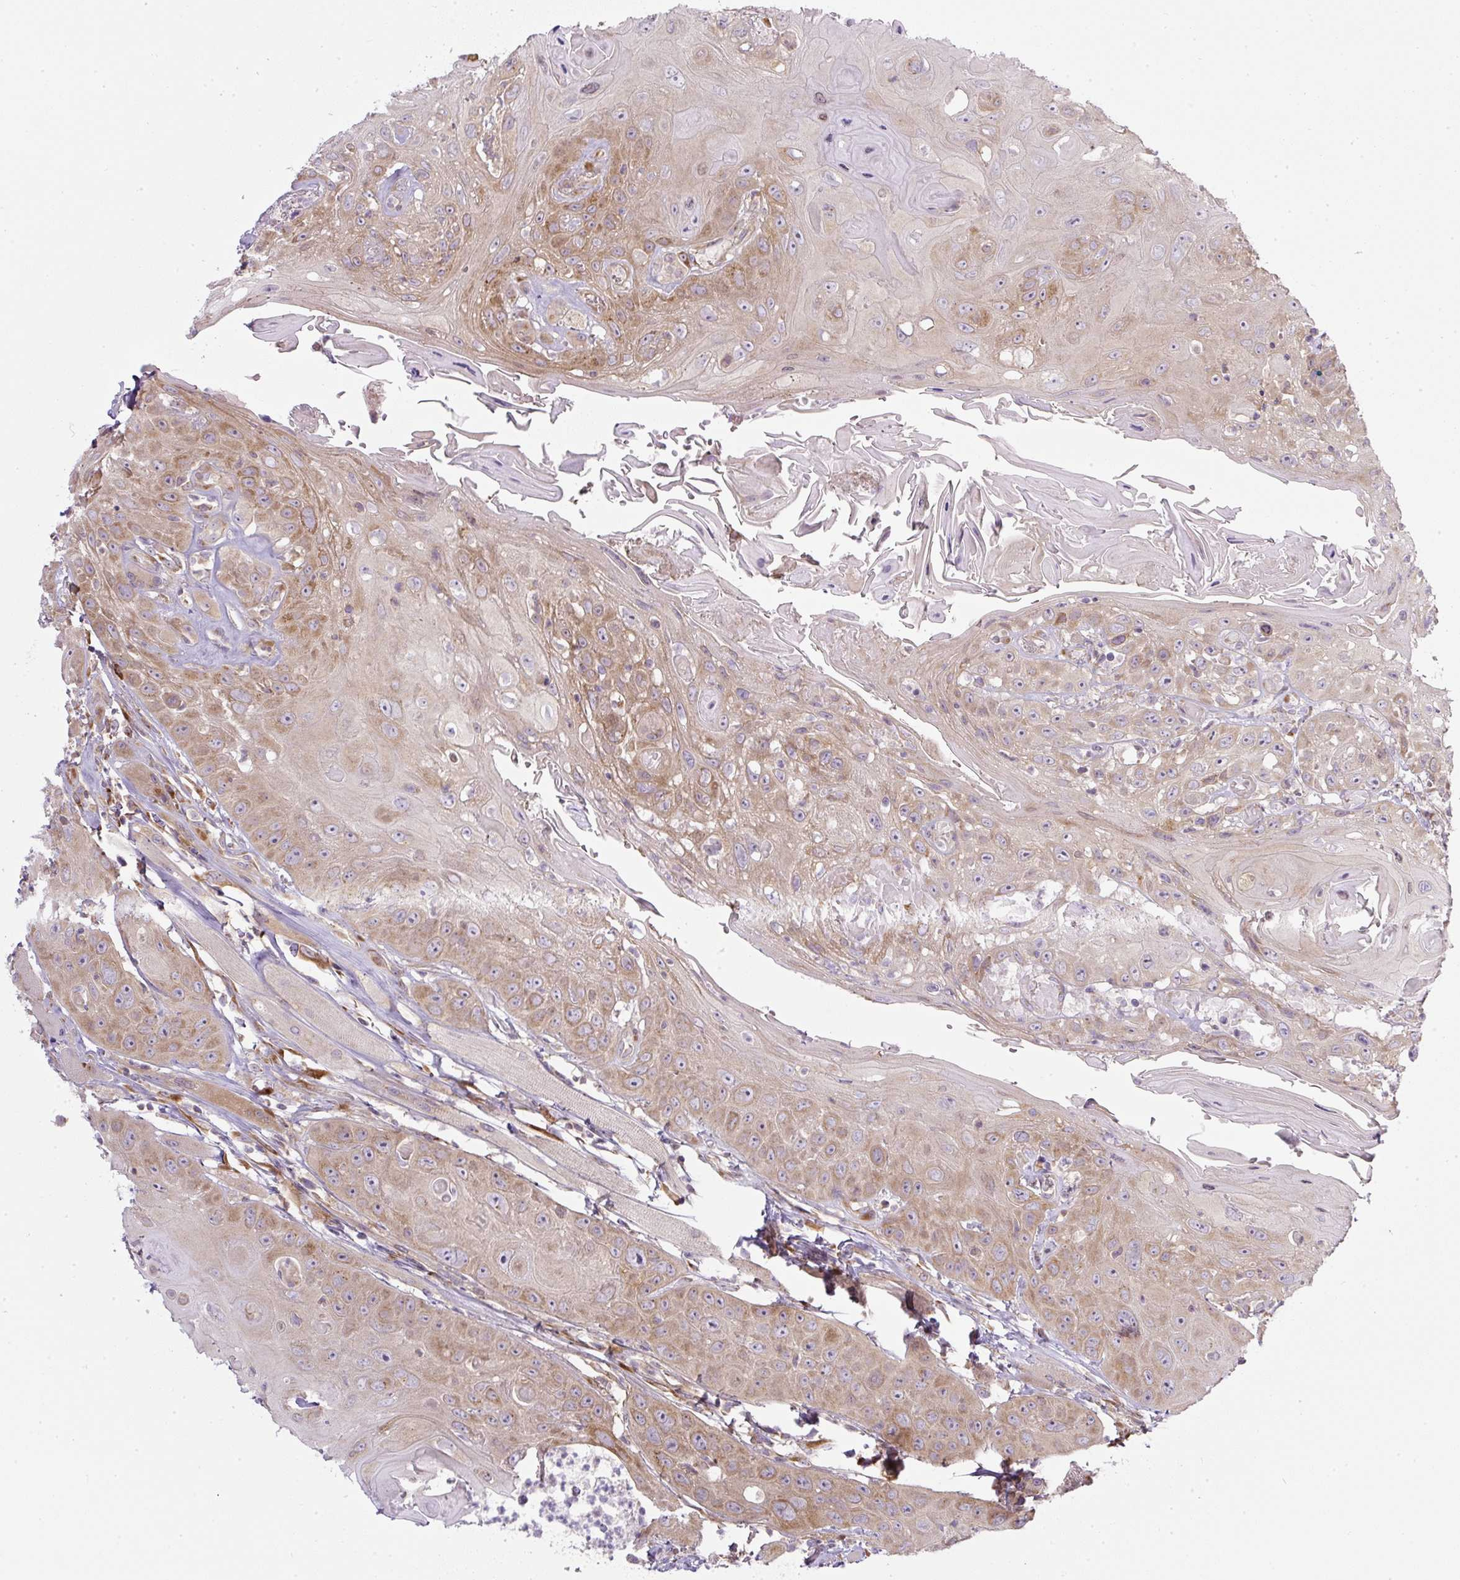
{"staining": {"intensity": "moderate", "quantity": ">75%", "location": "cytoplasmic/membranous"}, "tissue": "head and neck cancer", "cell_type": "Tumor cells", "image_type": "cancer", "snomed": [{"axis": "morphology", "description": "Squamous cell carcinoma, NOS"}, {"axis": "topography", "description": "Head-Neck"}], "caption": "There is medium levels of moderate cytoplasmic/membranous positivity in tumor cells of head and neck cancer, as demonstrated by immunohistochemical staining (brown color).", "gene": "MLX", "patient": {"sex": "female", "age": 59}}